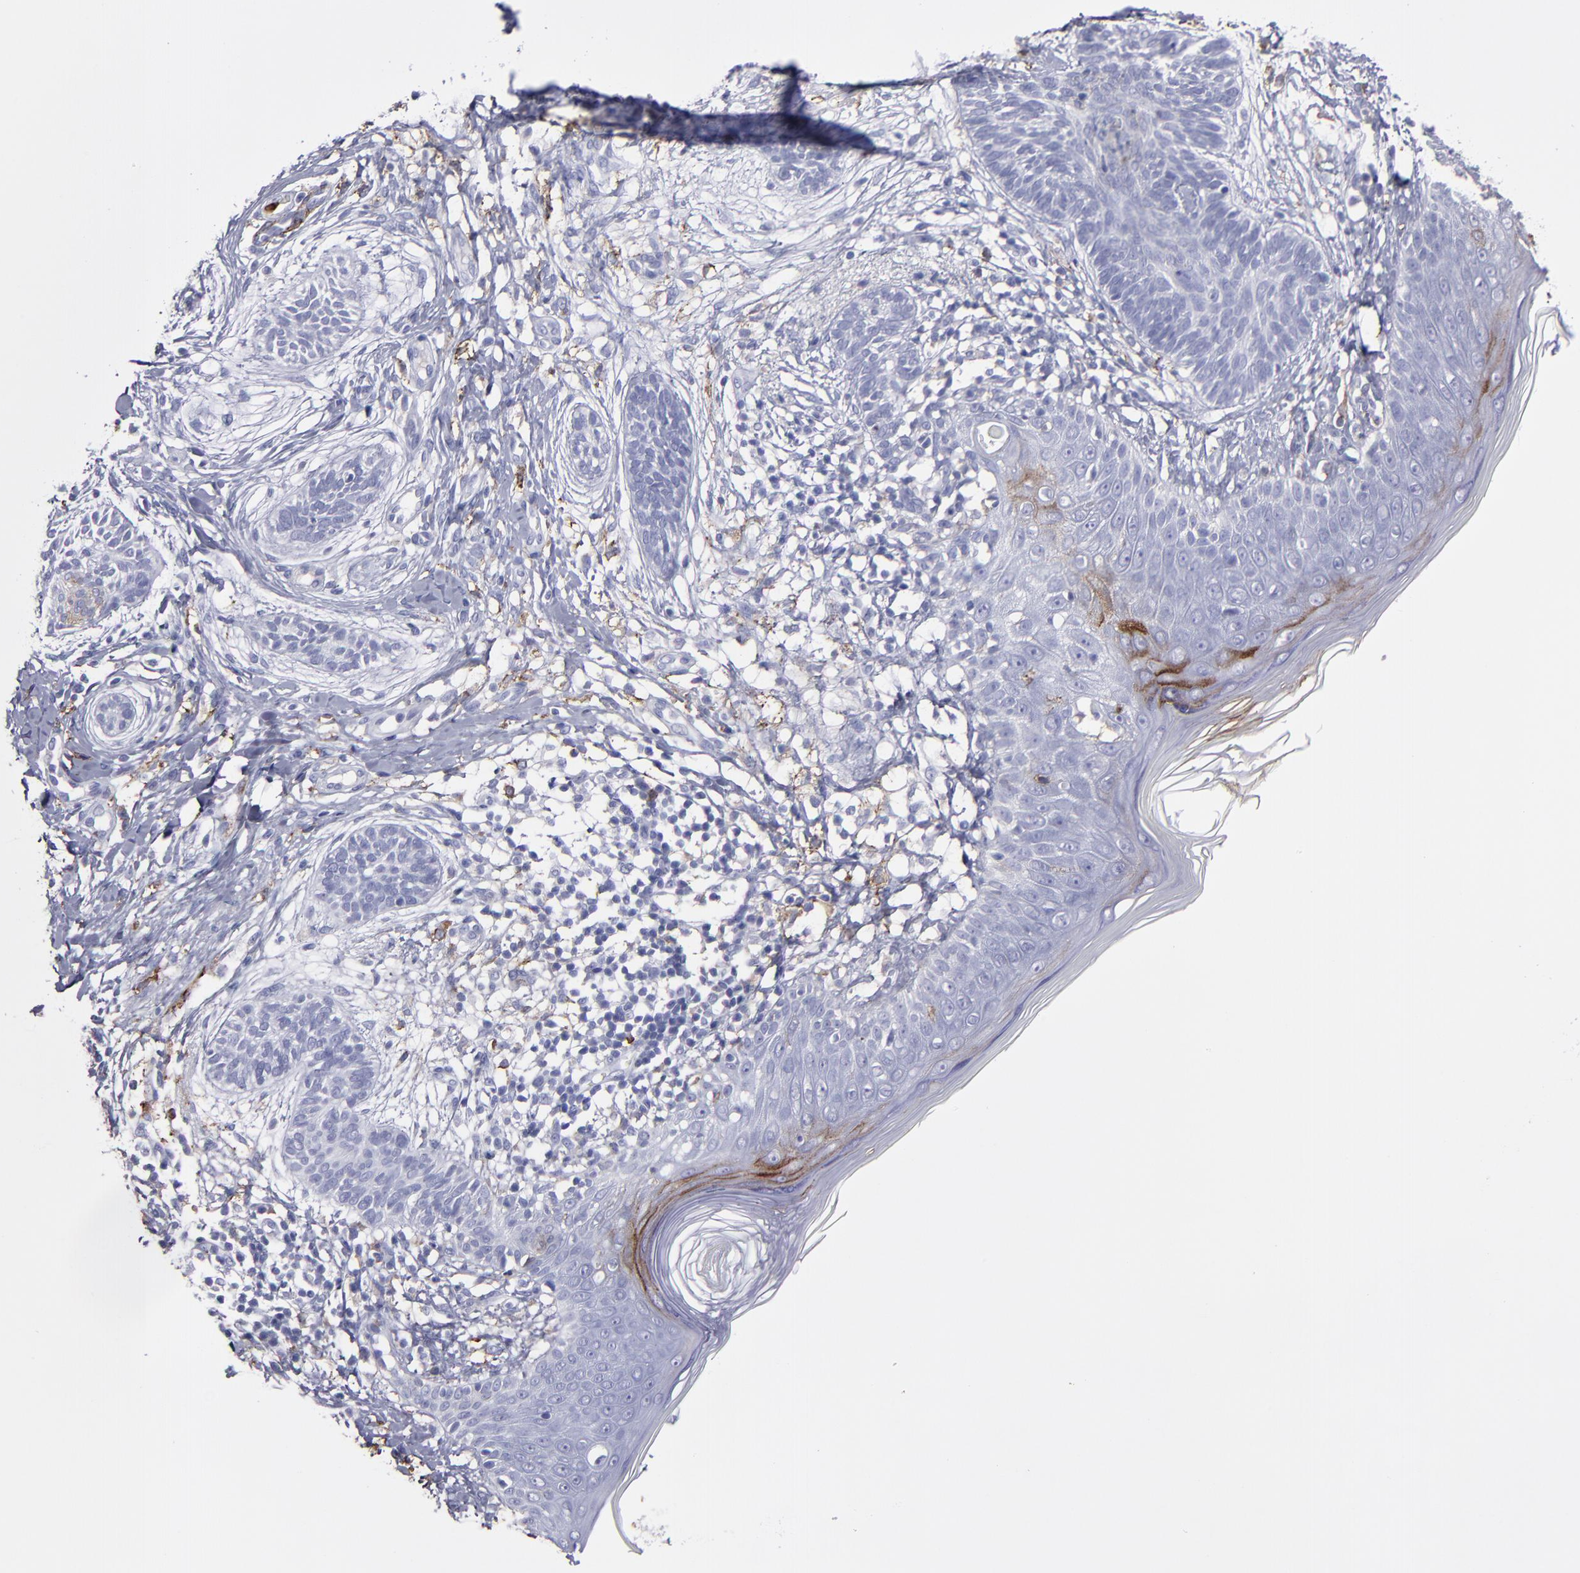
{"staining": {"intensity": "negative", "quantity": "none", "location": "none"}, "tissue": "skin cancer", "cell_type": "Tumor cells", "image_type": "cancer", "snomed": [{"axis": "morphology", "description": "Normal tissue, NOS"}, {"axis": "morphology", "description": "Basal cell carcinoma"}, {"axis": "topography", "description": "Skin"}], "caption": "This is a histopathology image of immunohistochemistry staining of basal cell carcinoma (skin), which shows no expression in tumor cells.", "gene": "CD36", "patient": {"sex": "male", "age": 63}}